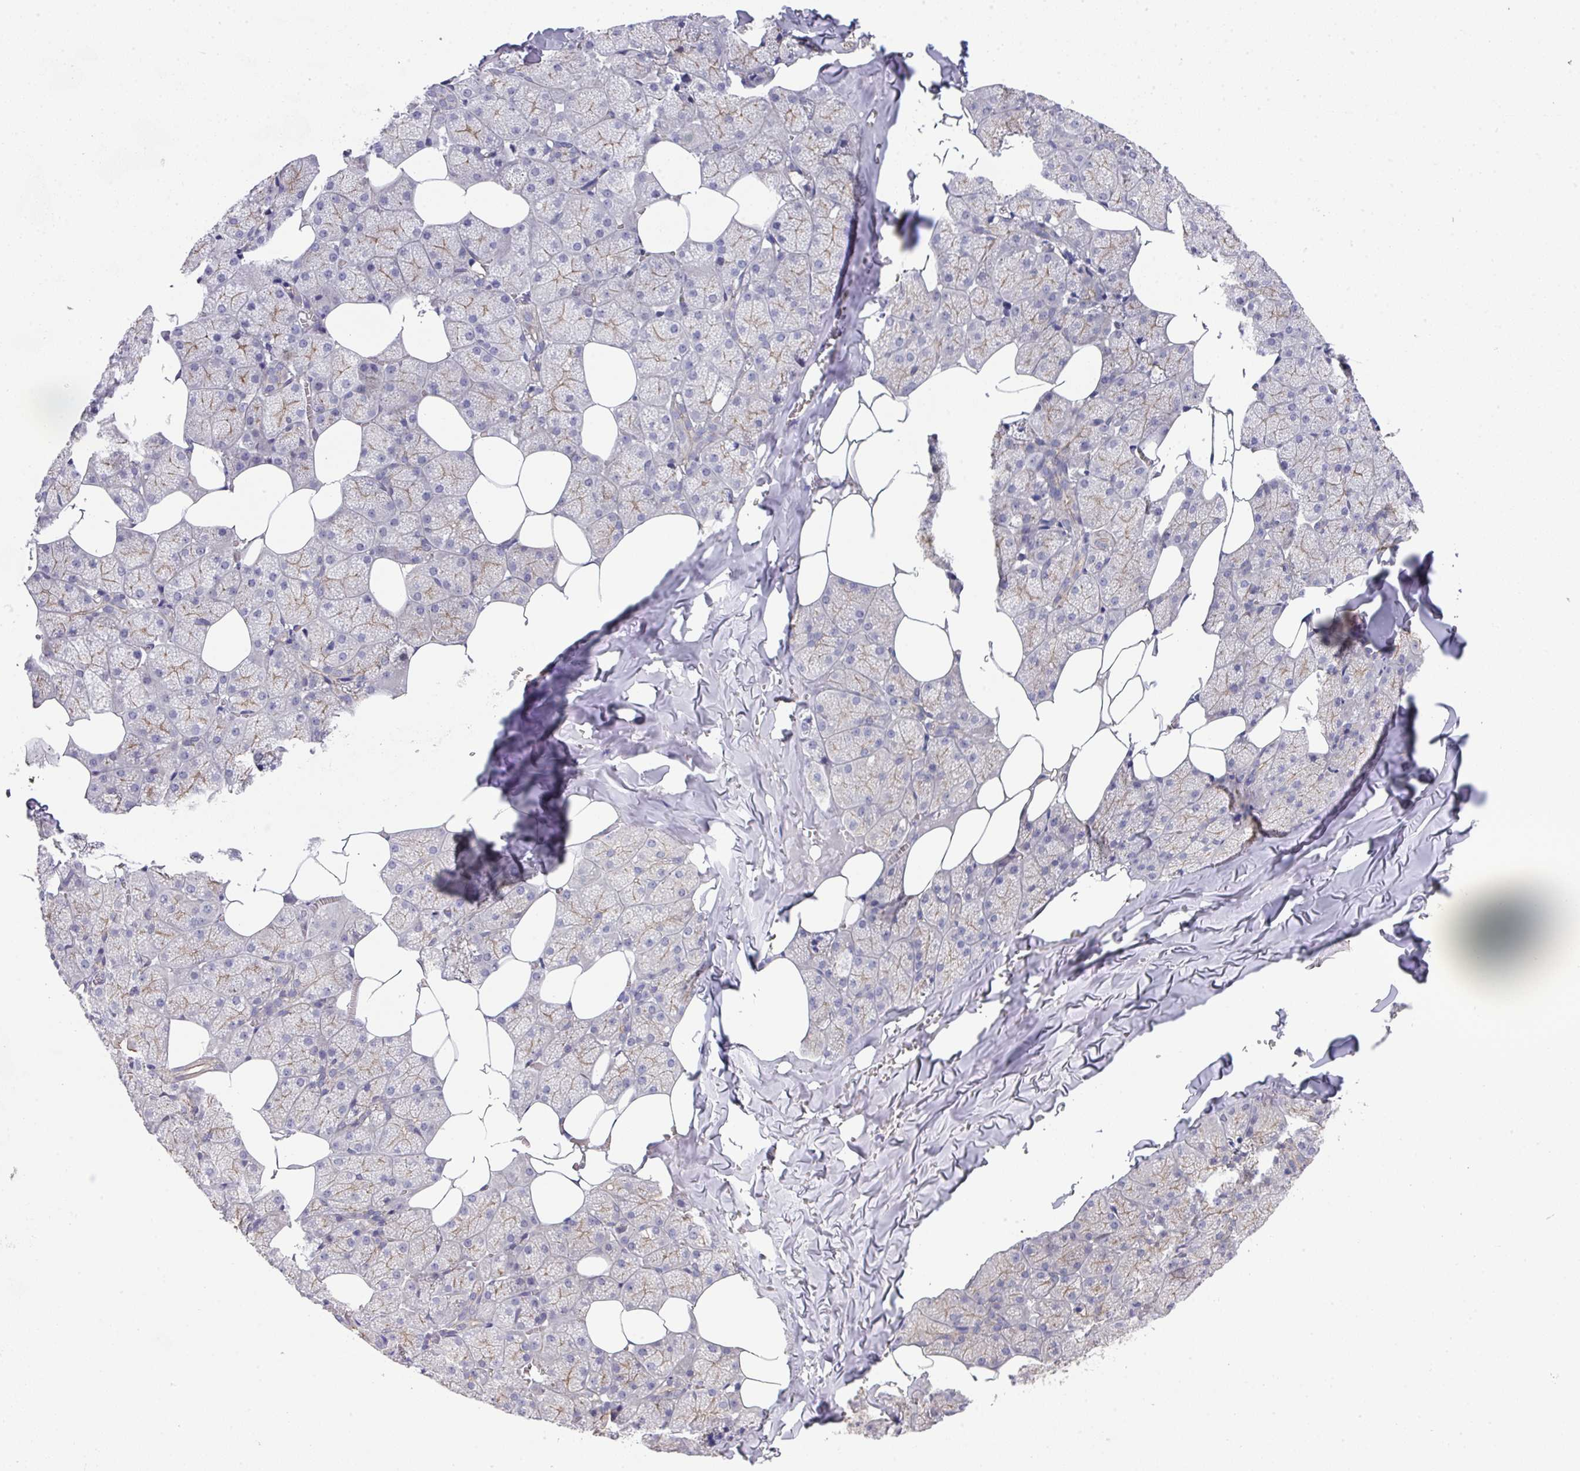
{"staining": {"intensity": "moderate", "quantity": "25%-75%", "location": "cytoplasmic/membranous"}, "tissue": "salivary gland", "cell_type": "Glandular cells", "image_type": "normal", "snomed": [{"axis": "morphology", "description": "Normal tissue, NOS"}, {"axis": "topography", "description": "Salivary gland"}, {"axis": "topography", "description": "Peripheral nerve tissue"}], "caption": "IHC (DAB (3,3'-diaminobenzidine)) staining of benign human salivary gland demonstrates moderate cytoplasmic/membranous protein positivity in about 25%-75% of glandular cells. Immunohistochemistry stains the protein in brown and the nuclei are stained blue.", "gene": "PRR5", "patient": {"sex": "male", "age": 38}}